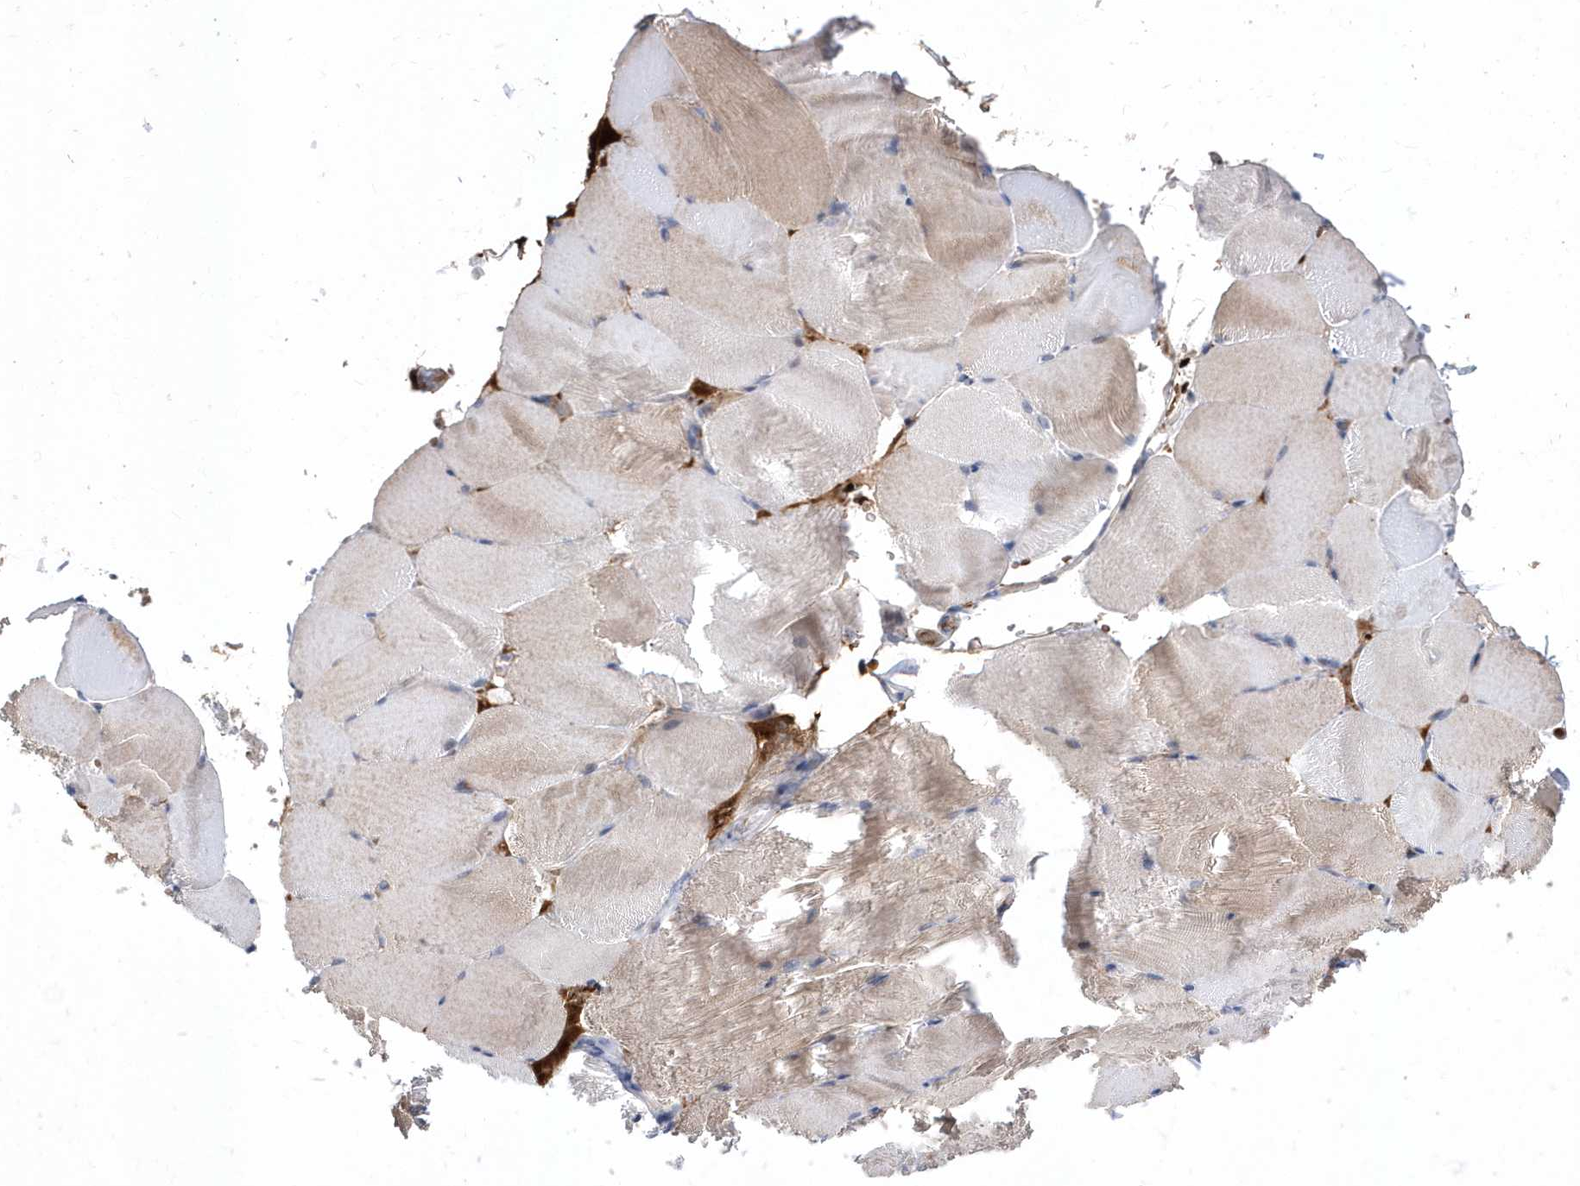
{"staining": {"intensity": "moderate", "quantity": "<25%", "location": "cytoplasmic/membranous"}, "tissue": "skeletal muscle", "cell_type": "Myocytes", "image_type": "normal", "snomed": [{"axis": "morphology", "description": "Normal tissue, NOS"}, {"axis": "topography", "description": "Skeletal muscle"}, {"axis": "topography", "description": "Parathyroid gland"}], "caption": "Skeletal muscle stained for a protein reveals moderate cytoplasmic/membranous positivity in myocytes.", "gene": "ZNF875", "patient": {"sex": "female", "age": 37}}